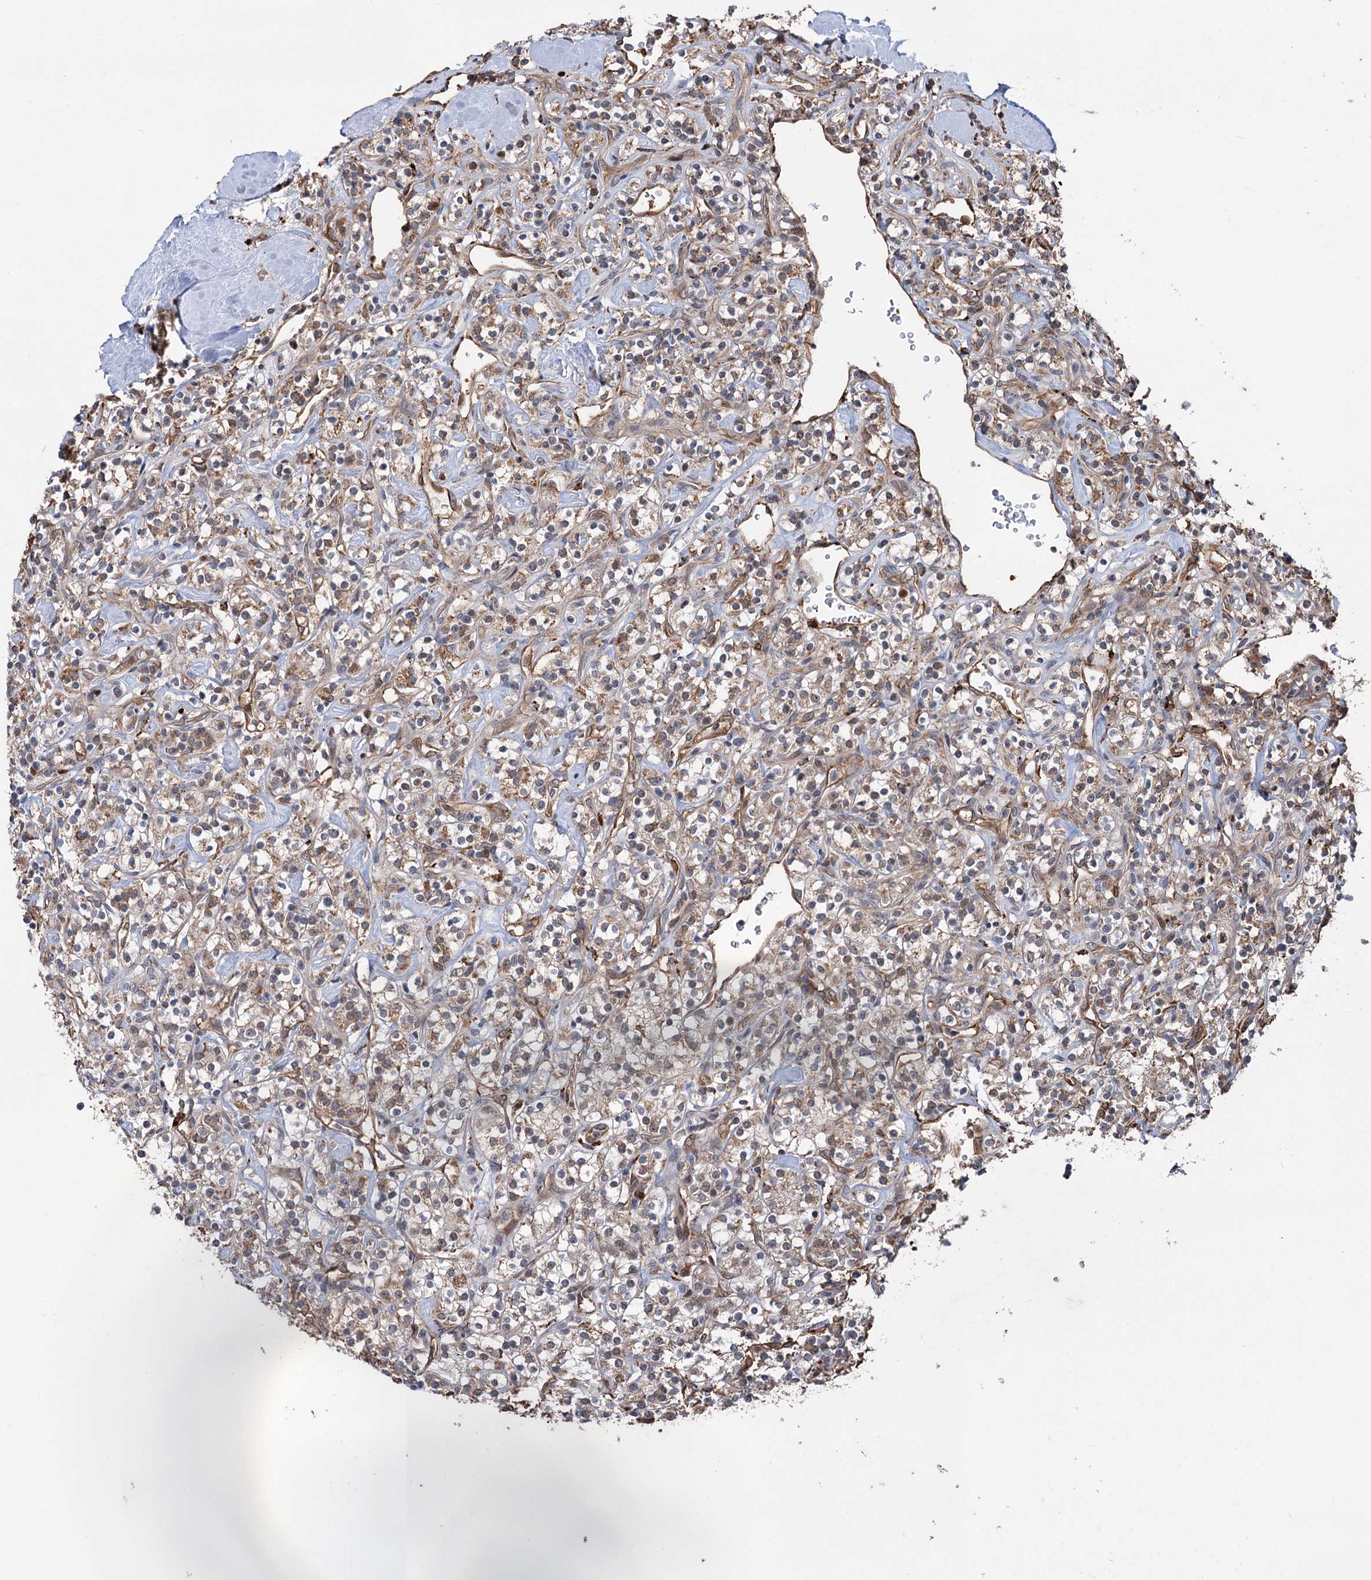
{"staining": {"intensity": "weak", "quantity": ">75%", "location": "cytoplasmic/membranous"}, "tissue": "renal cancer", "cell_type": "Tumor cells", "image_type": "cancer", "snomed": [{"axis": "morphology", "description": "Adenocarcinoma, NOS"}, {"axis": "topography", "description": "Kidney"}], "caption": "The image reveals a brown stain indicating the presence of a protein in the cytoplasmic/membranous of tumor cells in renal cancer (adenocarcinoma).", "gene": "NCAPD2", "patient": {"sex": "male", "age": 77}}